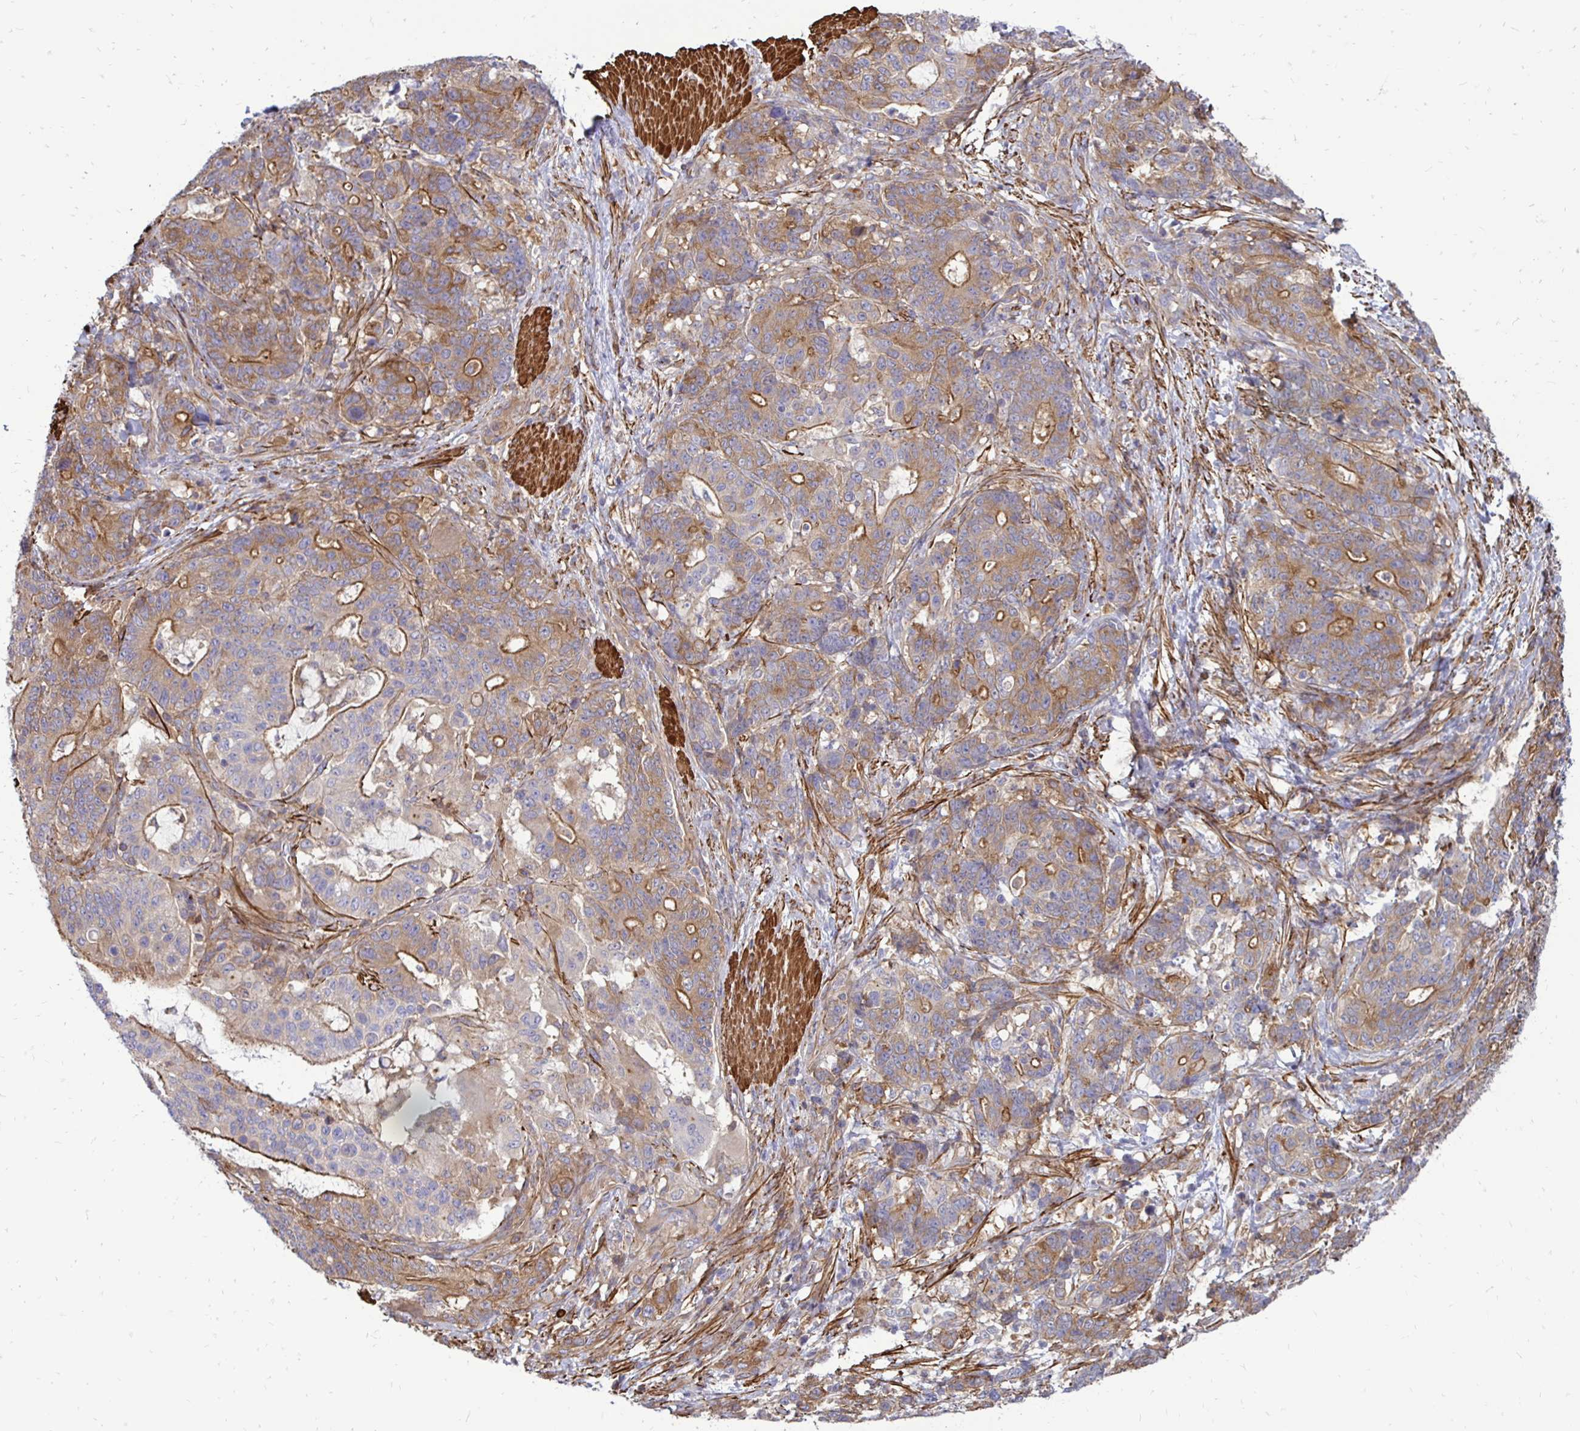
{"staining": {"intensity": "moderate", "quantity": ">75%", "location": "cytoplasmic/membranous"}, "tissue": "stomach cancer", "cell_type": "Tumor cells", "image_type": "cancer", "snomed": [{"axis": "morphology", "description": "Normal tissue, NOS"}, {"axis": "morphology", "description": "Adenocarcinoma, NOS"}, {"axis": "topography", "description": "Stomach"}], "caption": "Human stomach cancer stained with a protein marker displays moderate staining in tumor cells.", "gene": "CTPS1", "patient": {"sex": "female", "age": 64}}